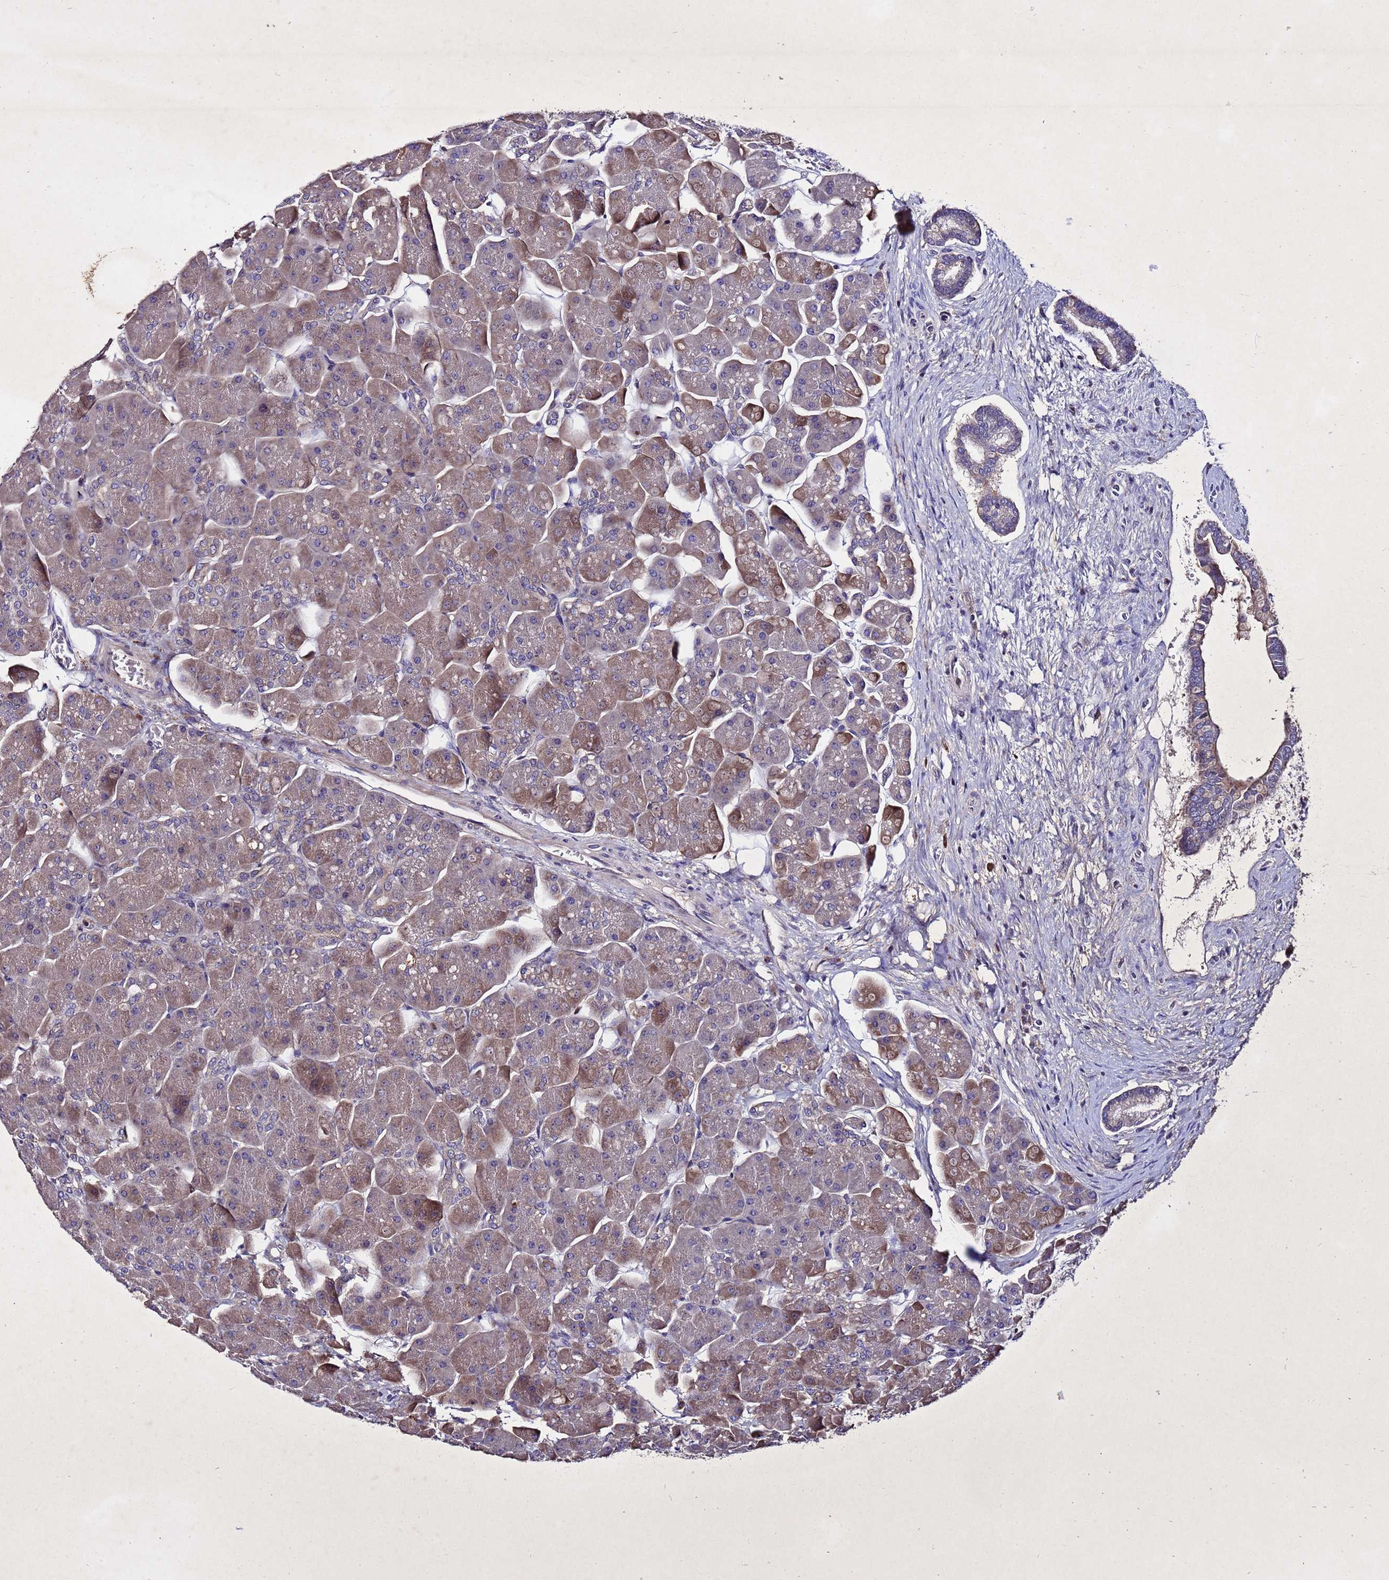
{"staining": {"intensity": "moderate", "quantity": "<25%", "location": "cytoplasmic/membranous"}, "tissue": "pancreas", "cell_type": "Exocrine glandular cells", "image_type": "normal", "snomed": [{"axis": "morphology", "description": "Normal tissue, NOS"}, {"axis": "topography", "description": "Pancreas"}], "caption": "High-power microscopy captured an IHC image of unremarkable pancreas, revealing moderate cytoplasmic/membranous positivity in approximately <25% of exocrine glandular cells.", "gene": "SV2B", "patient": {"sex": "male", "age": 66}}